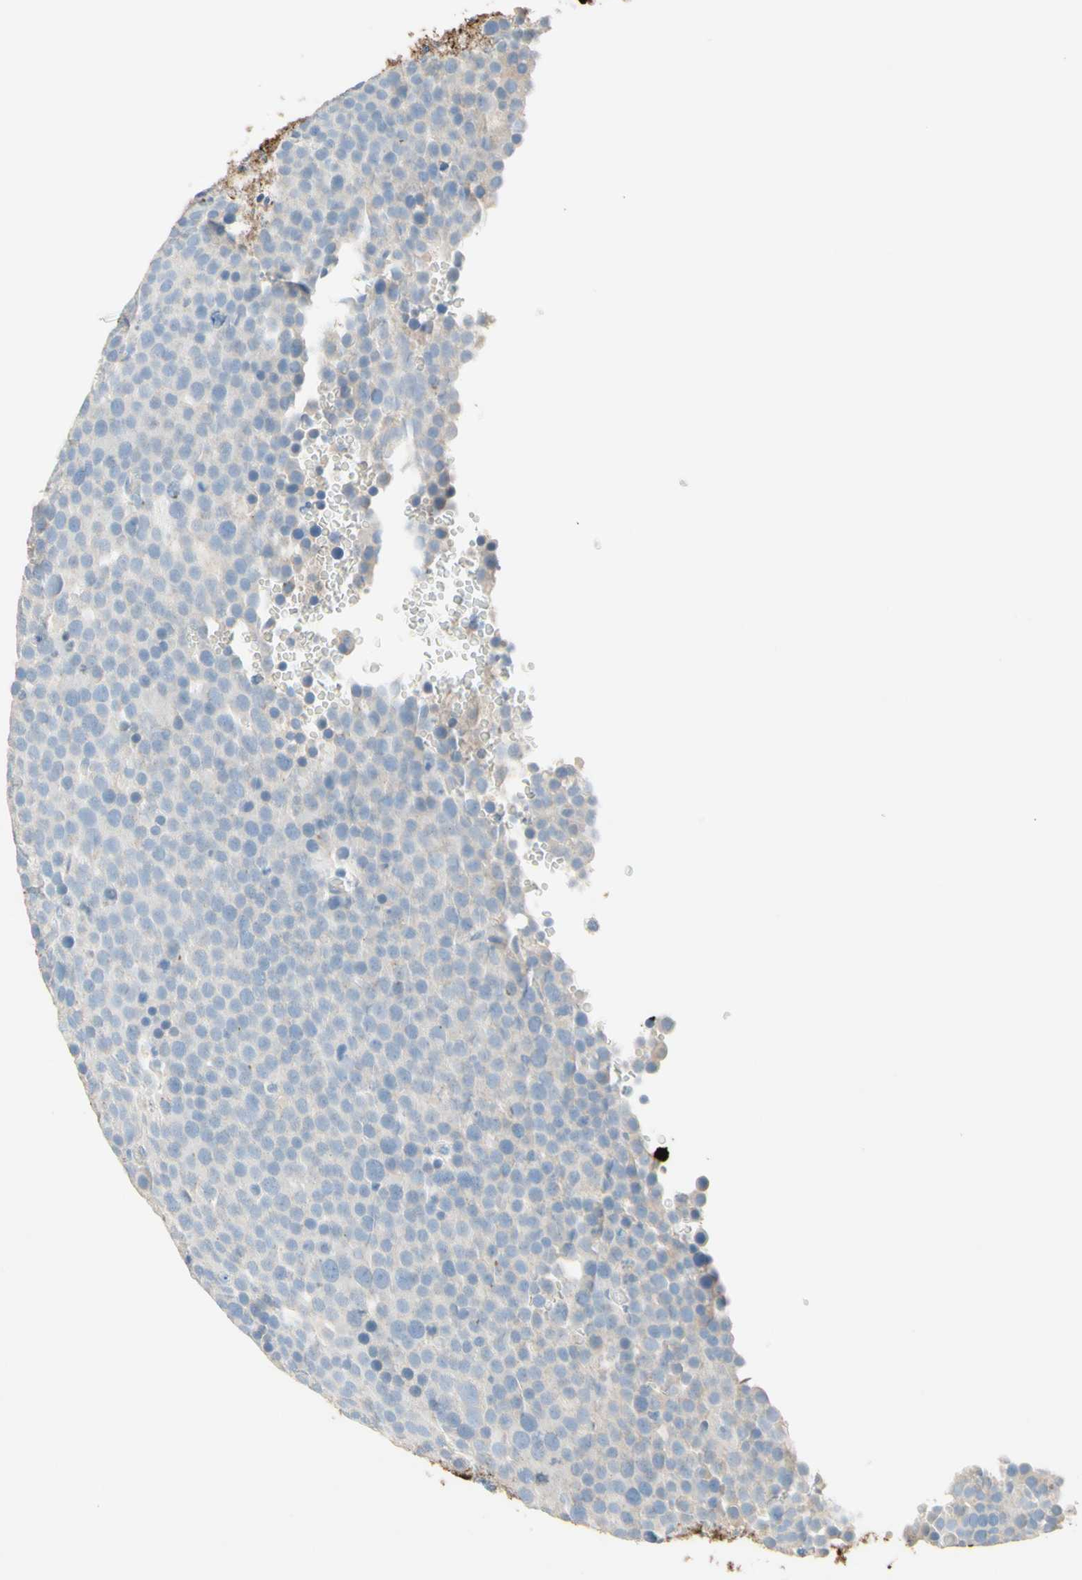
{"staining": {"intensity": "negative", "quantity": "none", "location": "none"}, "tissue": "testis cancer", "cell_type": "Tumor cells", "image_type": "cancer", "snomed": [{"axis": "morphology", "description": "Seminoma, NOS"}, {"axis": "topography", "description": "Testis"}], "caption": "Testis seminoma stained for a protein using immunohistochemistry exhibits no expression tumor cells.", "gene": "NFKBIZ", "patient": {"sex": "male", "age": 71}}